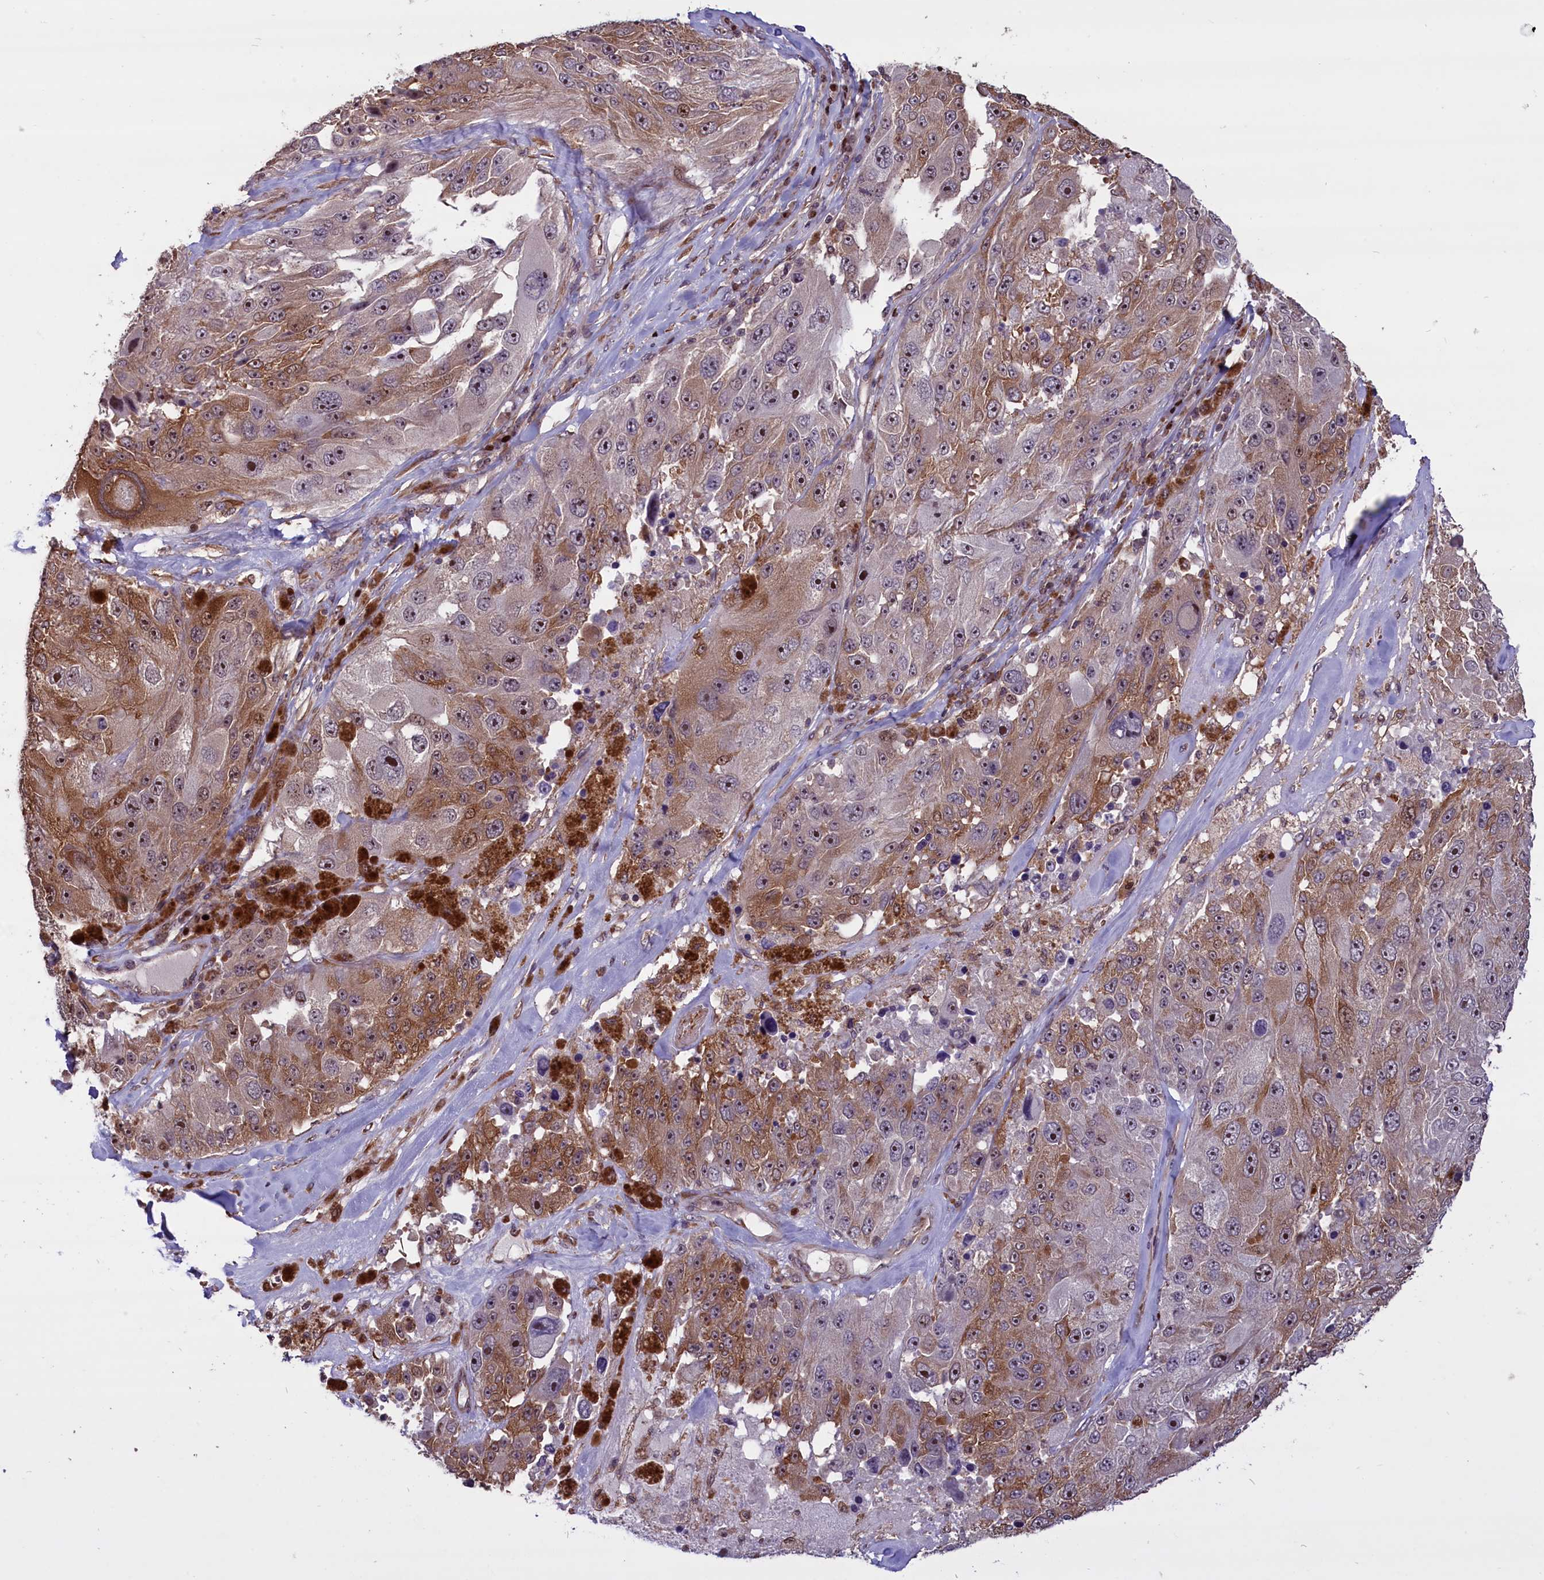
{"staining": {"intensity": "moderate", "quantity": ">75%", "location": "cytoplasmic/membranous,nuclear"}, "tissue": "melanoma", "cell_type": "Tumor cells", "image_type": "cancer", "snomed": [{"axis": "morphology", "description": "Malignant melanoma, Metastatic site"}, {"axis": "topography", "description": "Lymph node"}], "caption": "Protein analysis of malignant melanoma (metastatic site) tissue demonstrates moderate cytoplasmic/membranous and nuclear staining in about >75% of tumor cells.", "gene": "SHFL", "patient": {"sex": "male", "age": 62}}